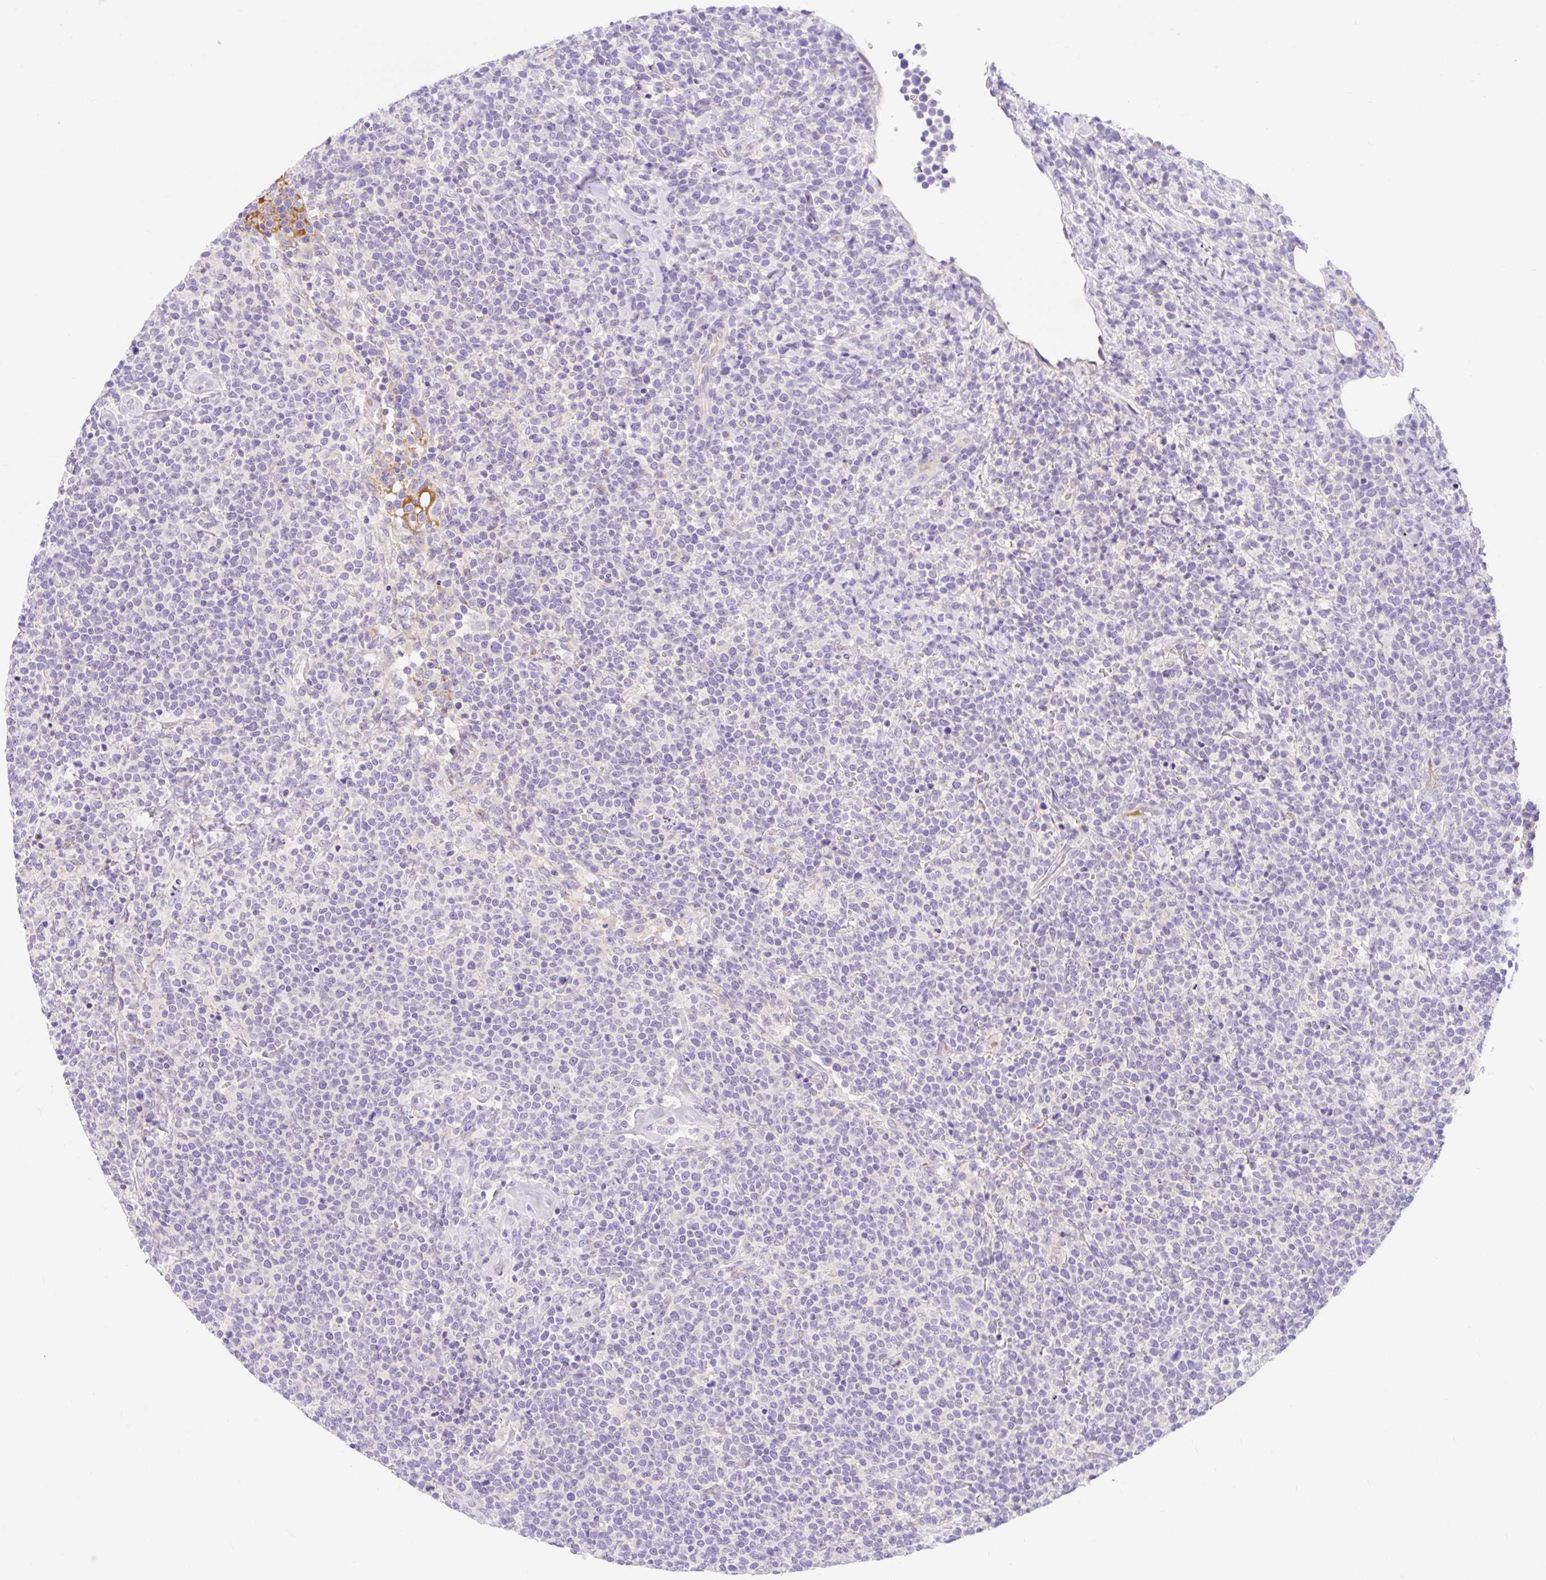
{"staining": {"intensity": "negative", "quantity": "none", "location": "none"}, "tissue": "lymphoma", "cell_type": "Tumor cells", "image_type": "cancer", "snomed": [{"axis": "morphology", "description": "Malignant lymphoma, non-Hodgkin's type, High grade"}, {"axis": "topography", "description": "Lymph node"}], "caption": "Protein analysis of lymphoma demonstrates no significant positivity in tumor cells. Nuclei are stained in blue.", "gene": "SLC28A1", "patient": {"sex": "male", "age": 61}}